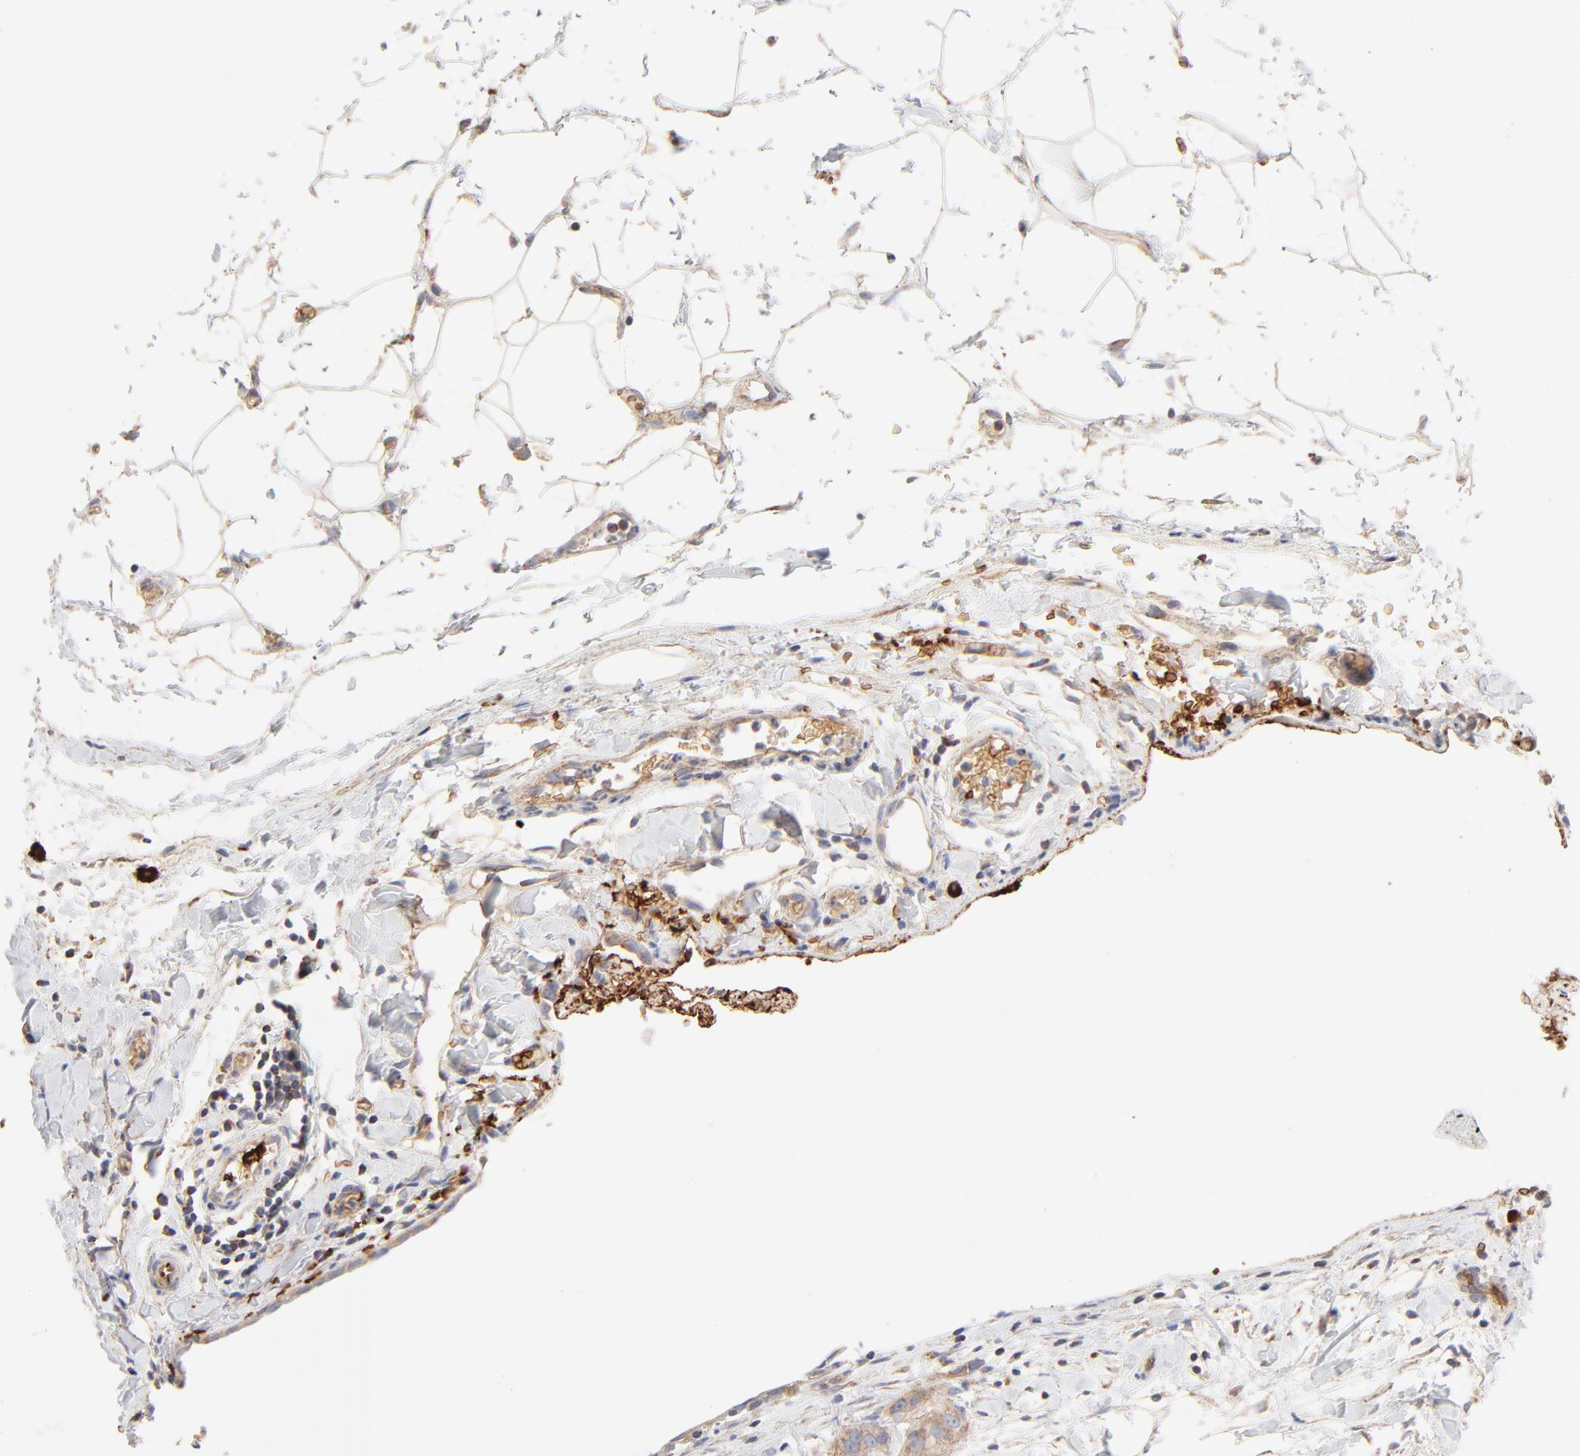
{"staining": {"intensity": "weak", "quantity": ">75%", "location": "cytoplasmic/membranous"}, "tissue": "stomach cancer", "cell_type": "Tumor cells", "image_type": "cancer", "snomed": [{"axis": "morphology", "description": "Adenocarcinoma, NOS"}, {"axis": "topography", "description": "Stomach, upper"}], "caption": "Immunohistochemical staining of stomach cancer (adenocarcinoma) reveals low levels of weak cytoplasmic/membranous protein positivity in approximately >75% of tumor cells. Ihc stains the protein in brown and the nuclei are stained blue.", "gene": "SPTB", "patient": {"sex": "male", "age": 47}}